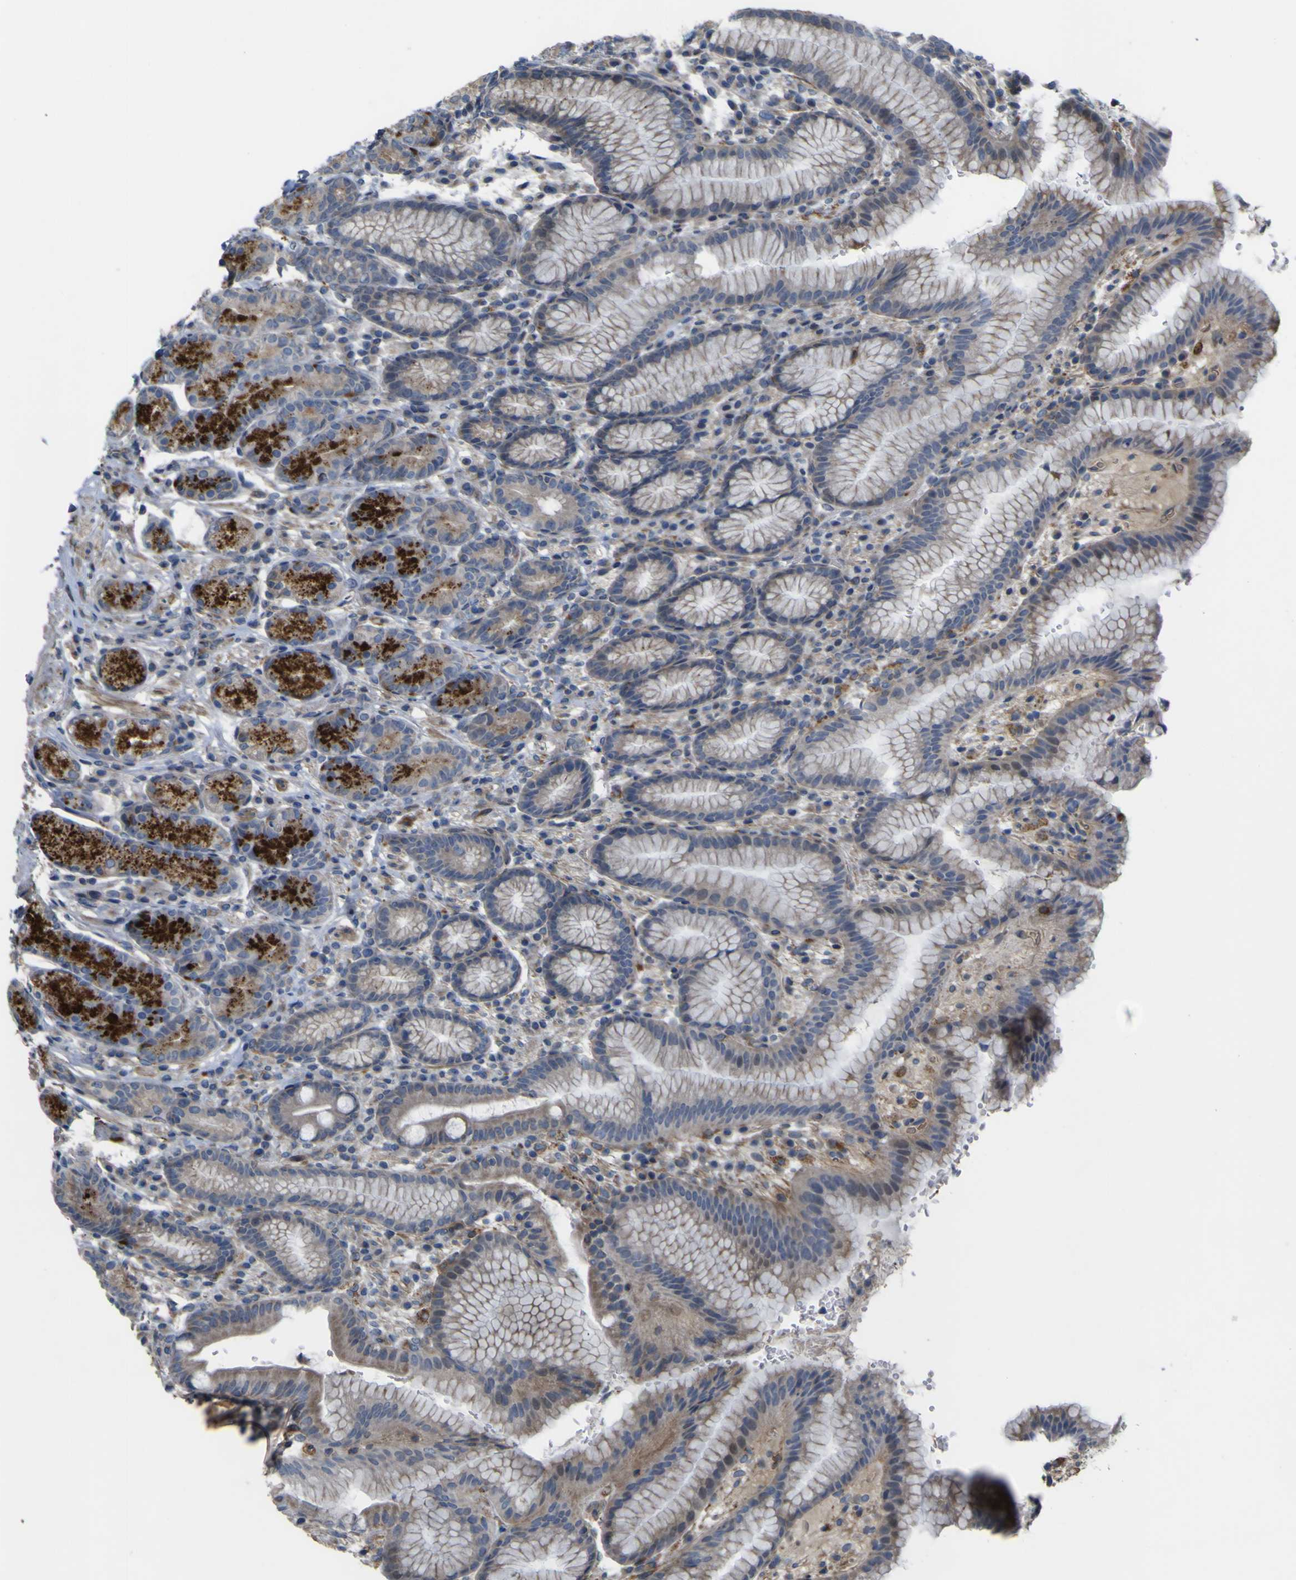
{"staining": {"intensity": "weak", "quantity": "25%-75%", "location": "cytoplasmic/membranous"}, "tissue": "stomach", "cell_type": "Glandular cells", "image_type": "normal", "snomed": [{"axis": "morphology", "description": "Normal tissue, NOS"}, {"axis": "topography", "description": "Stomach, lower"}], "caption": "IHC histopathology image of normal human stomach stained for a protein (brown), which reveals low levels of weak cytoplasmic/membranous positivity in about 25%-75% of glandular cells.", "gene": "GPLD1", "patient": {"sex": "male", "age": 52}}